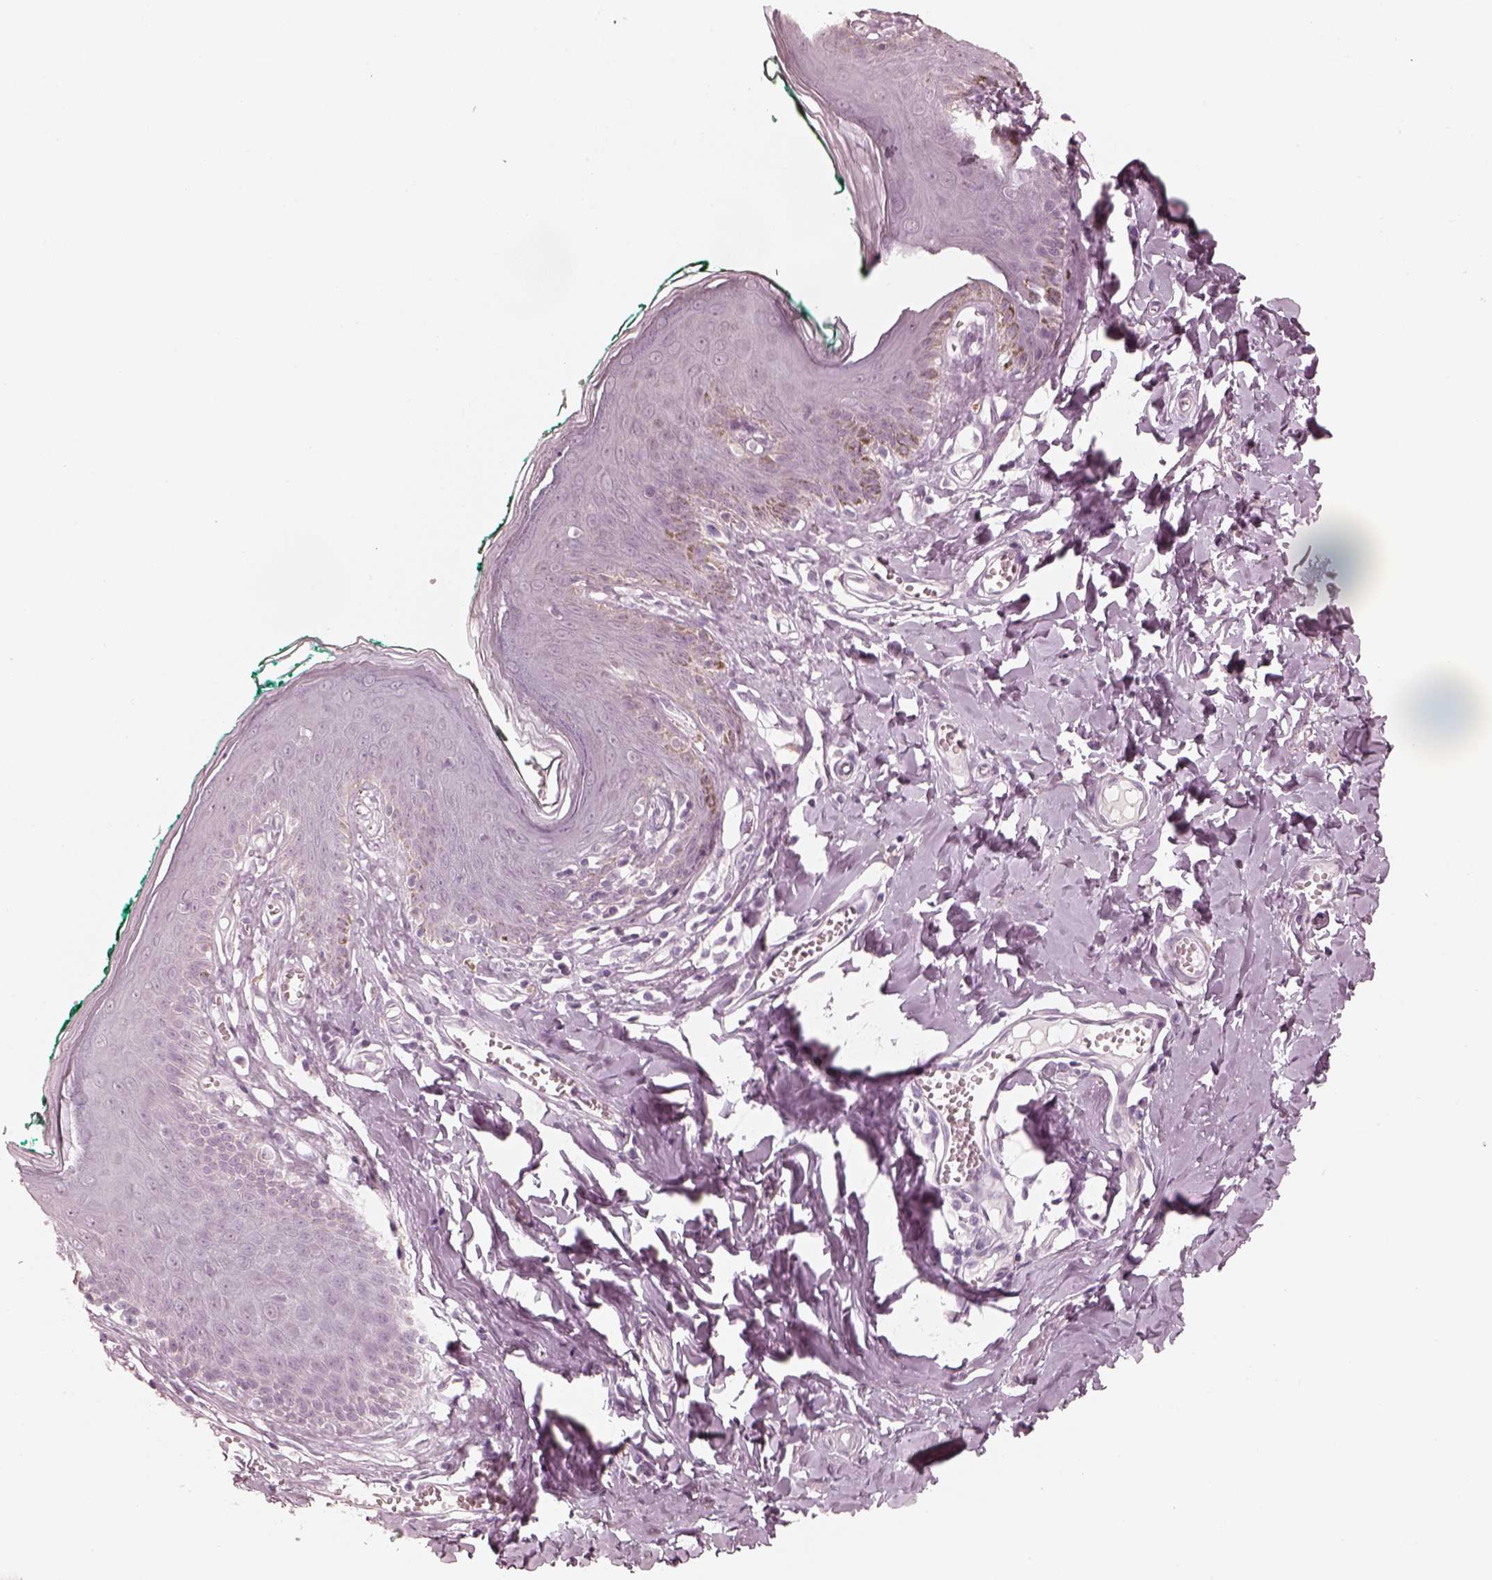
{"staining": {"intensity": "negative", "quantity": "none", "location": "none"}, "tissue": "skin", "cell_type": "Epidermal cells", "image_type": "normal", "snomed": [{"axis": "morphology", "description": "Normal tissue, NOS"}, {"axis": "topography", "description": "Vulva"}, {"axis": "topography", "description": "Peripheral nerve tissue"}], "caption": "Human skin stained for a protein using IHC exhibits no expression in epidermal cells.", "gene": "CALR3", "patient": {"sex": "female", "age": 66}}